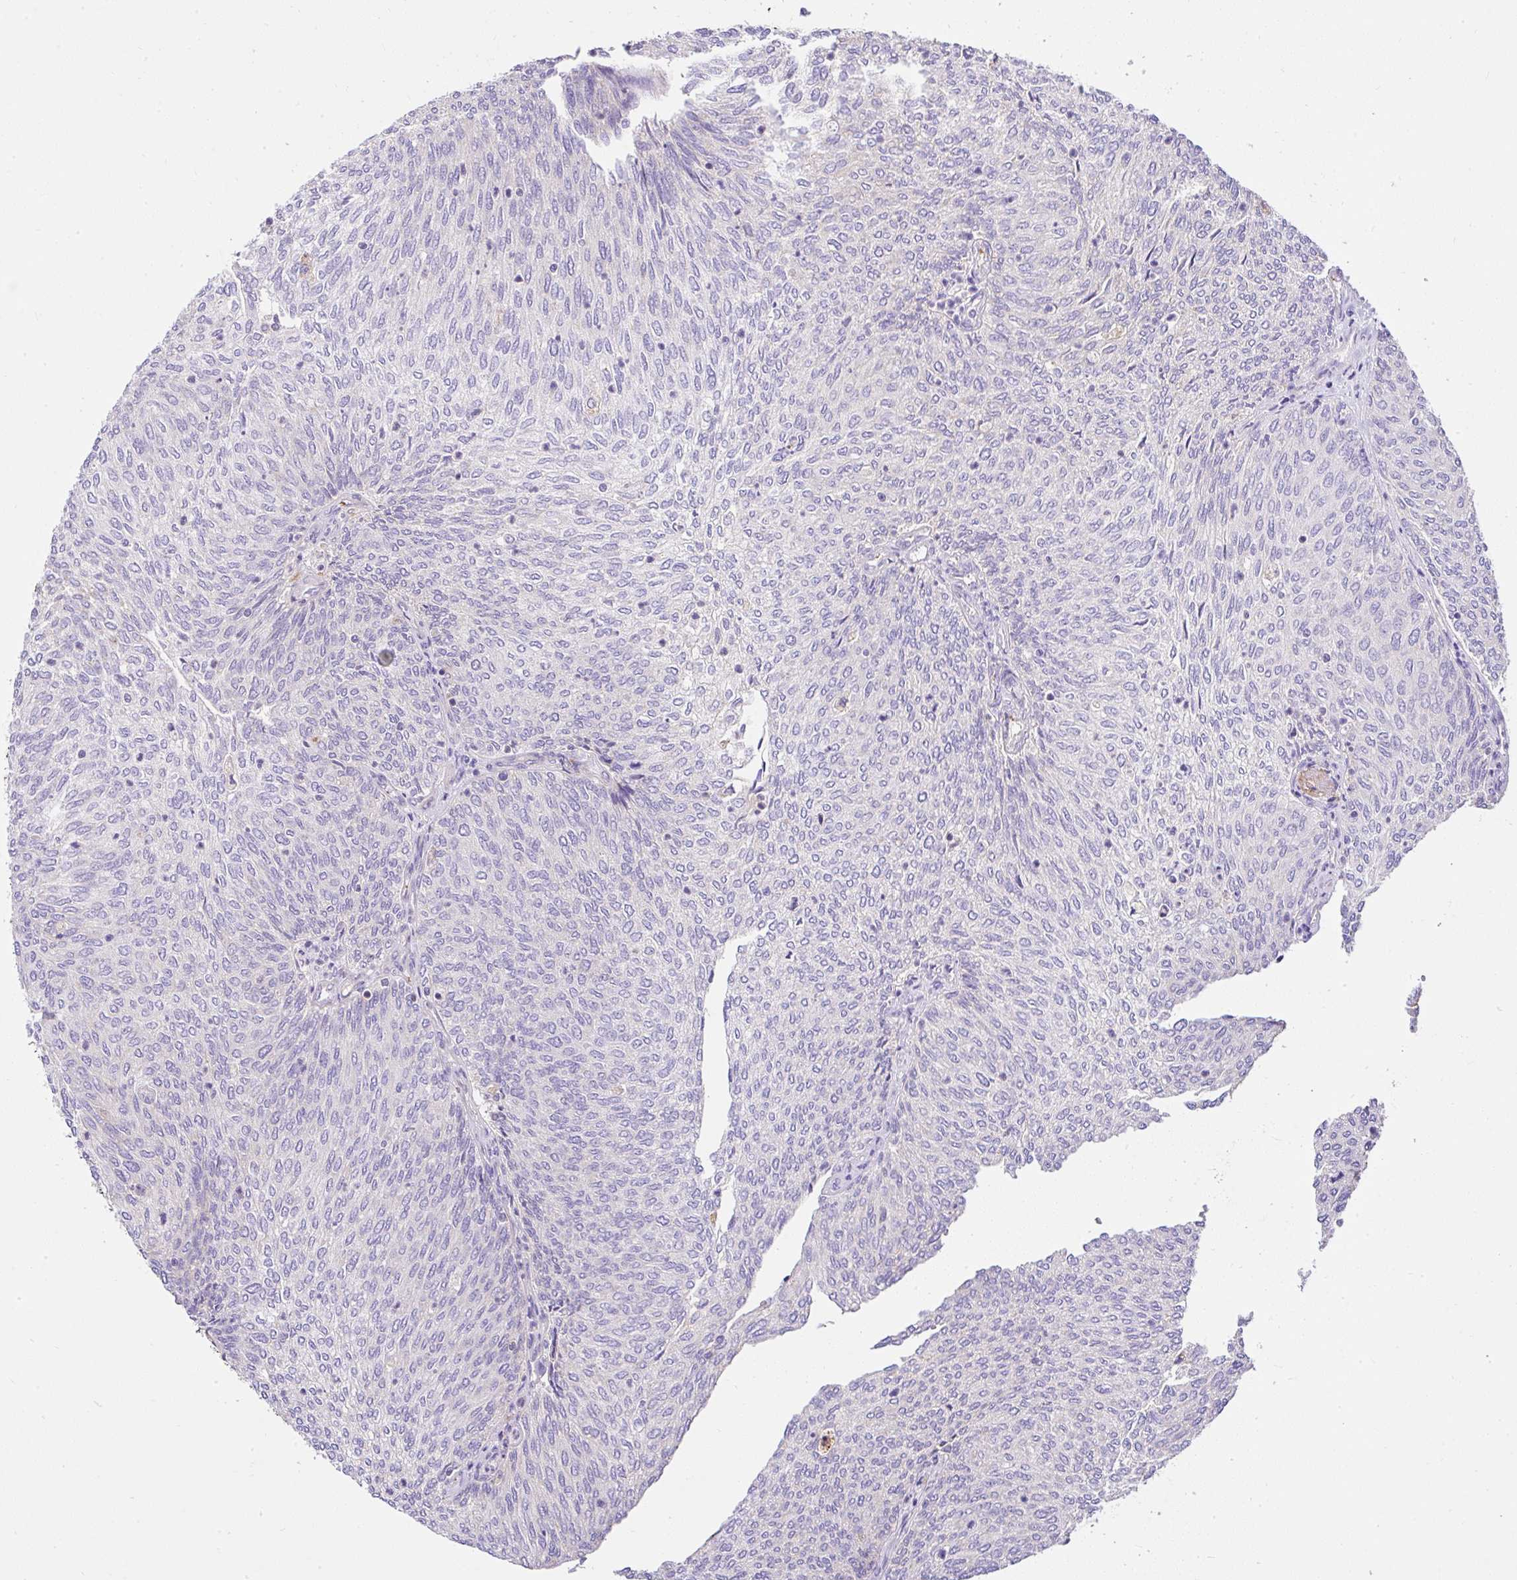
{"staining": {"intensity": "negative", "quantity": "none", "location": "none"}, "tissue": "urothelial cancer", "cell_type": "Tumor cells", "image_type": "cancer", "snomed": [{"axis": "morphology", "description": "Urothelial carcinoma, High grade"}, {"axis": "topography", "description": "Urinary bladder"}], "caption": "There is no significant expression in tumor cells of urothelial cancer. (DAB (3,3'-diaminobenzidine) IHC, high magnification).", "gene": "CCDC142", "patient": {"sex": "female", "age": 79}}